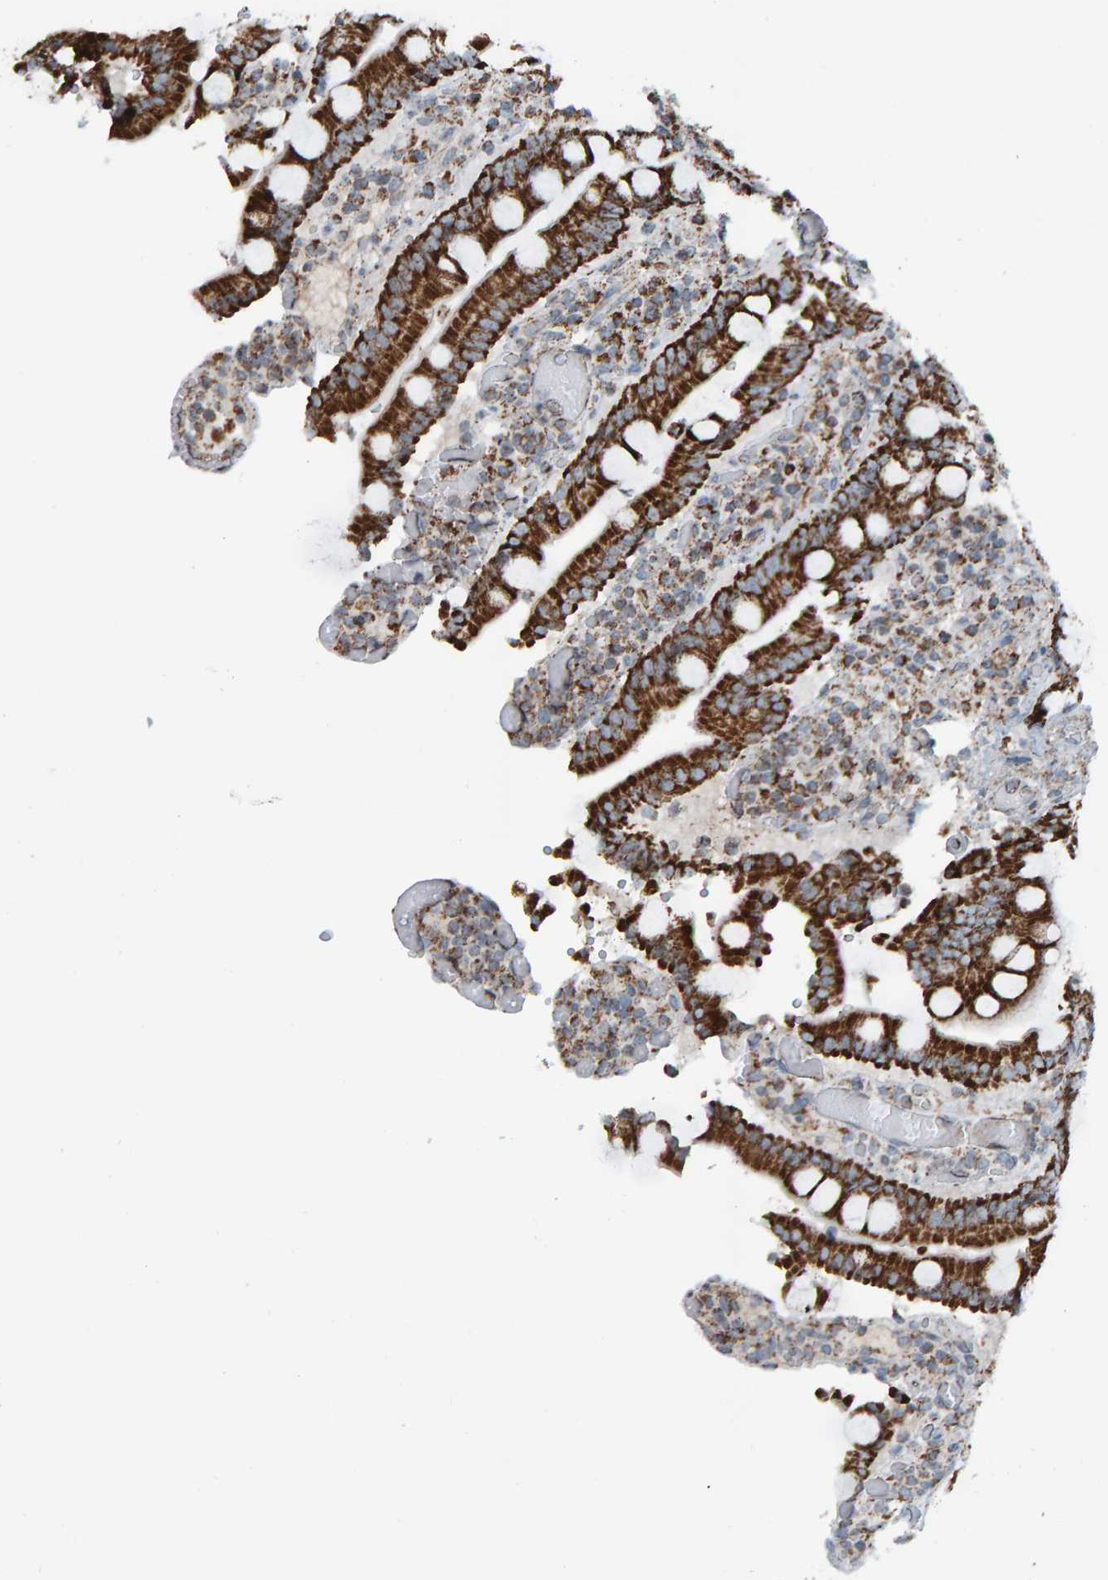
{"staining": {"intensity": "strong", "quantity": ">75%", "location": "cytoplasmic/membranous"}, "tissue": "duodenum", "cell_type": "Glandular cells", "image_type": "normal", "snomed": [{"axis": "morphology", "description": "Normal tissue, NOS"}, {"axis": "topography", "description": "Small intestine, NOS"}], "caption": "Duodenum stained for a protein shows strong cytoplasmic/membranous positivity in glandular cells. (DAB = brown stain, brightfield microscopy at high magnification).", "gene": "ZNF48", "patient": {"sex": "female", "age": 71}}